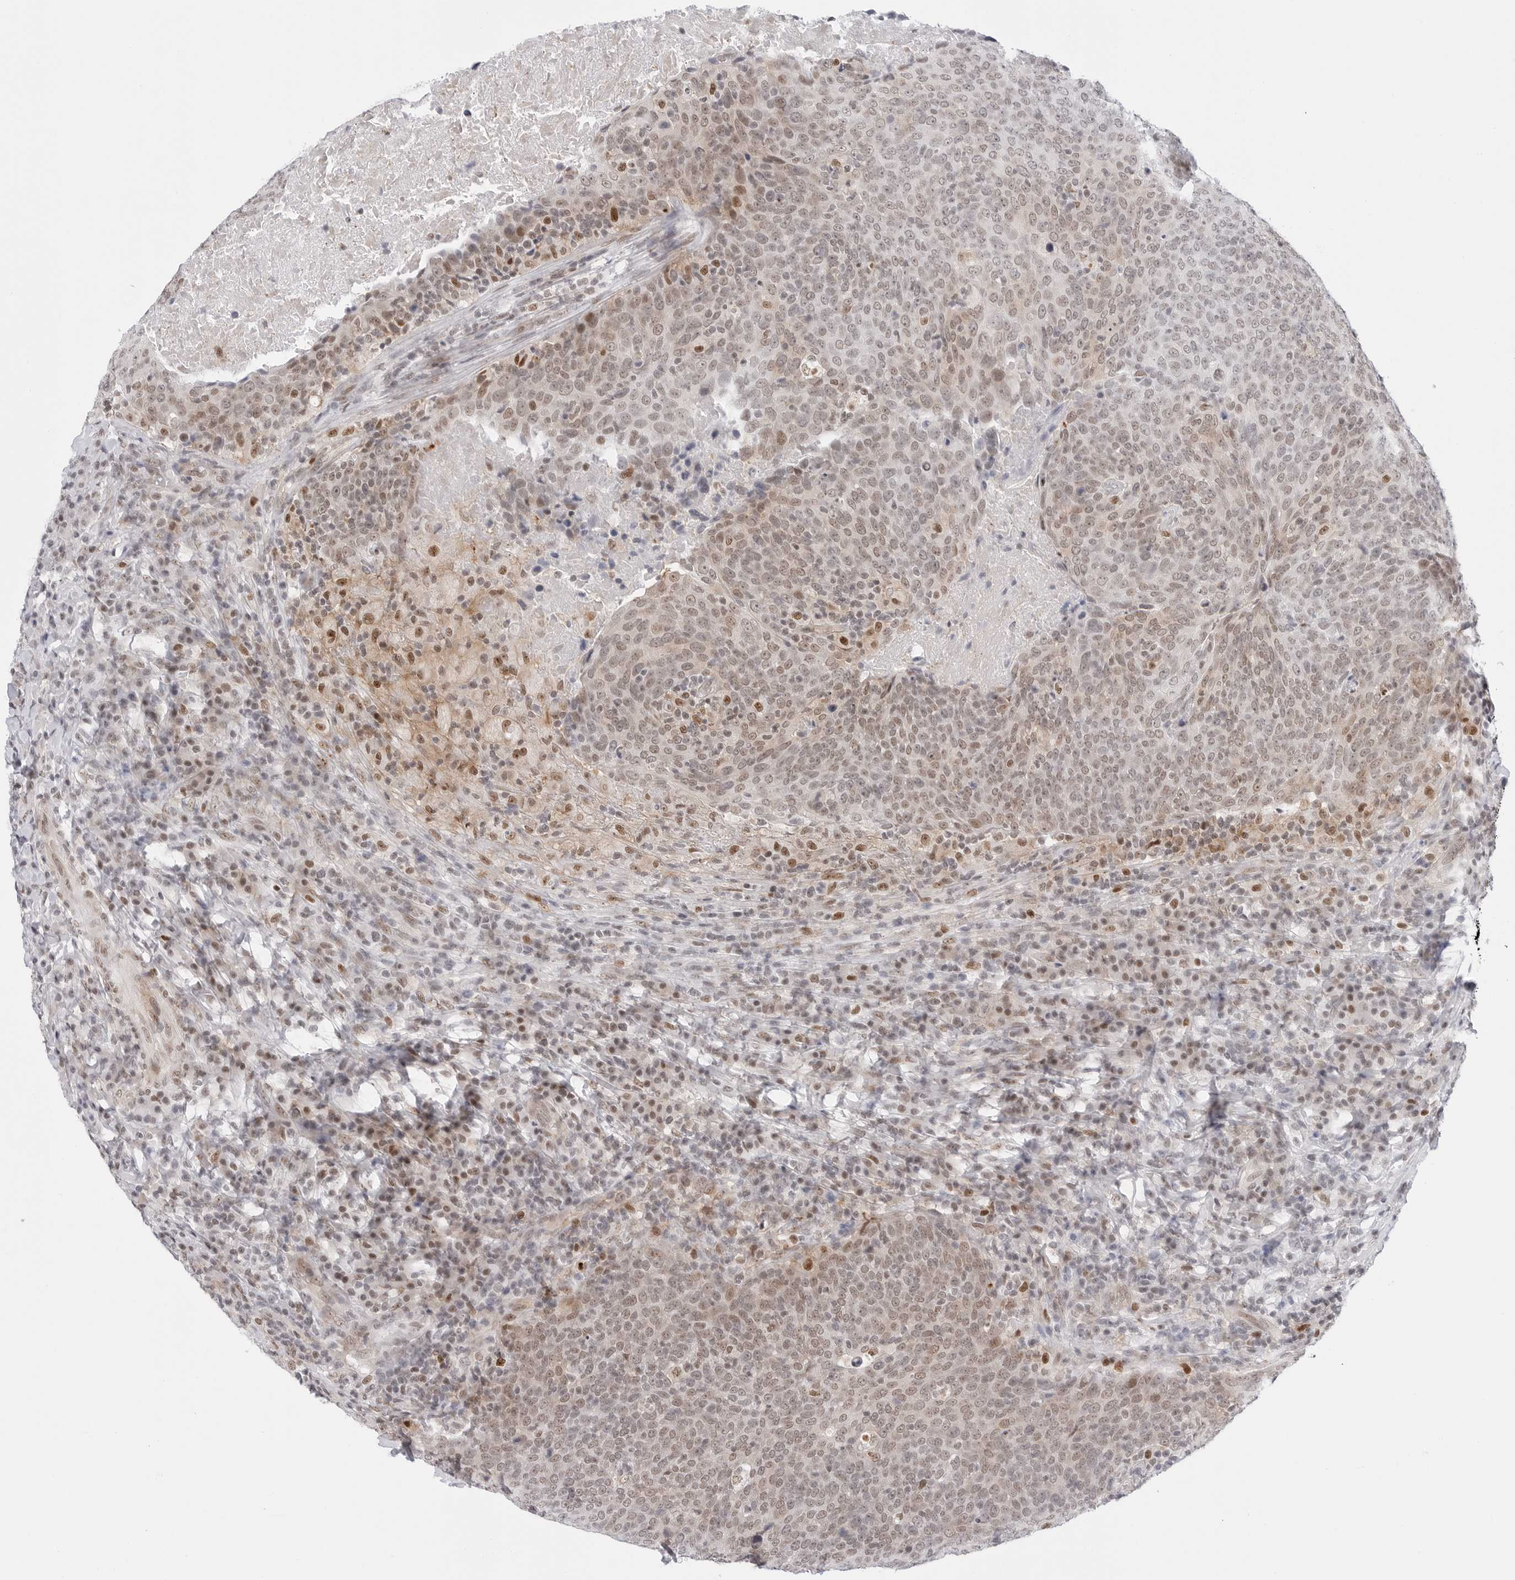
{"staining": {"intensity": "moderate", "quantity": "25%-75%", "location": "cytoplasmic/membranous,nuclear"}, "tissue": "head and neck cancer", "cell_type": "Tumor cells", "image_type": "cancer", "snomed": [{"axis": "morphology", "description": "Squamous cell carcinoma, NOS"}, {"axis": "morphology", "description": "Squamous cell carcinoma, metastatic, NOS"}, {"axis": "topography", "description": "Lymph node"}, {"axis": "topography", "description": "Head-Neck"}], "caption": "Tumor cells show medium levels of moderate cytoplasmic/membranous and nuclear staining in about 25%-75% of cells in human head and neck squamous cell carcinoma. Nuclei are stained in blue.", "gene": "C1orf162", "patient": {"sex": "male", "age": 62}}